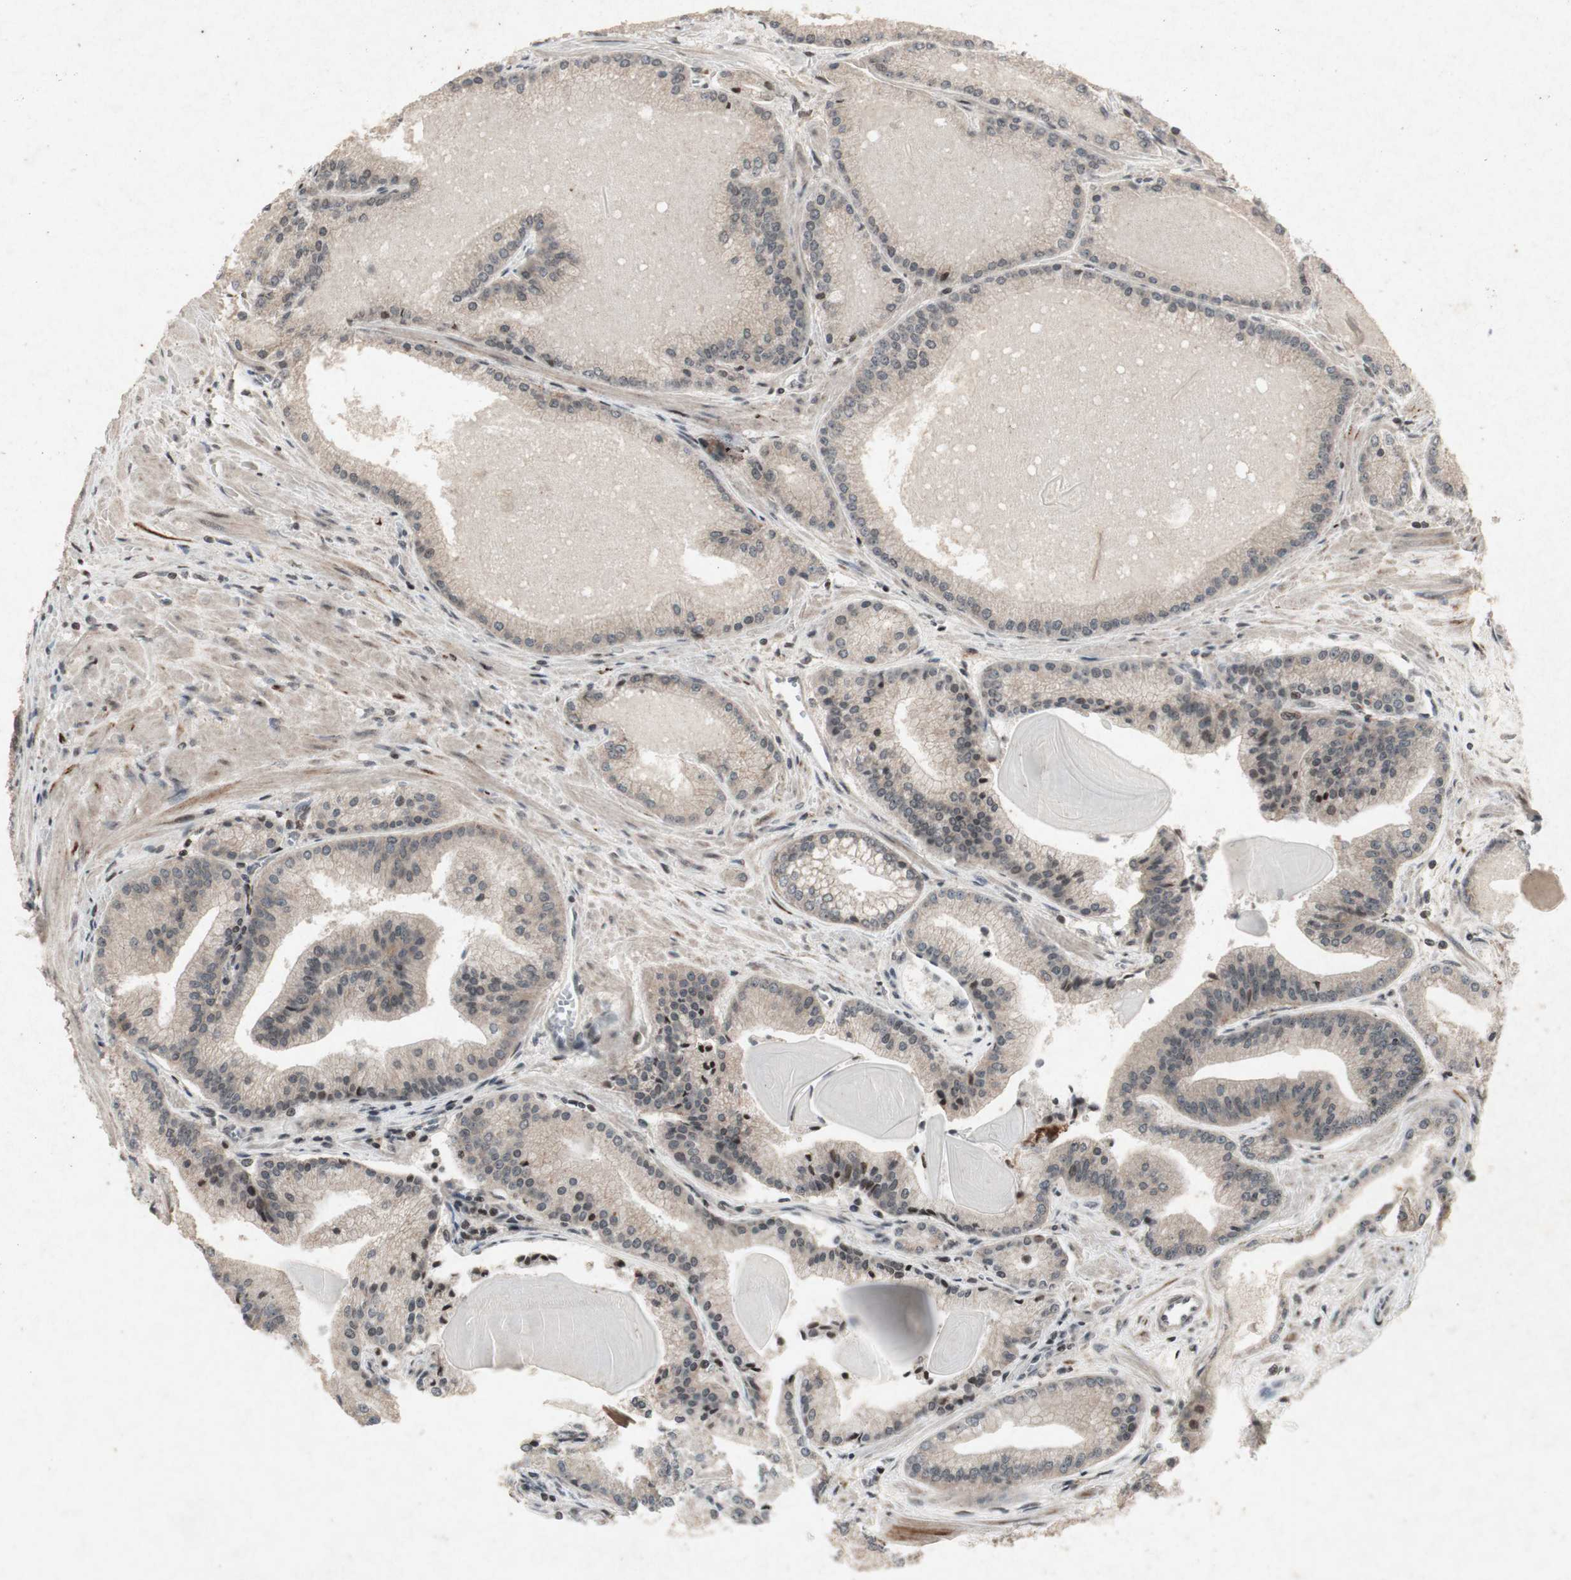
{"staining": {"intensity": "weak", "quantity": ">75%", "location": "cytoplasmic/membranous"}, "tissue": "prostate cancer", "cell_type": "Tumor cells", "image_type": "cancer", "snomed": [{"axis": "morphology", "description": "Adenocarcinoma, Low grade"}, {"axis": "topography", "description": "Prostate"}], "caption": "Protein positivity by immunohistochemistry (IHC) demonstrates weak cytoplasmic/membranous expression in about >75% of tumor cells in low-grade adenocarcinoma (prostate).", "gene": "PLXNA1", "patient": {"sex": "male", "age": 59}}